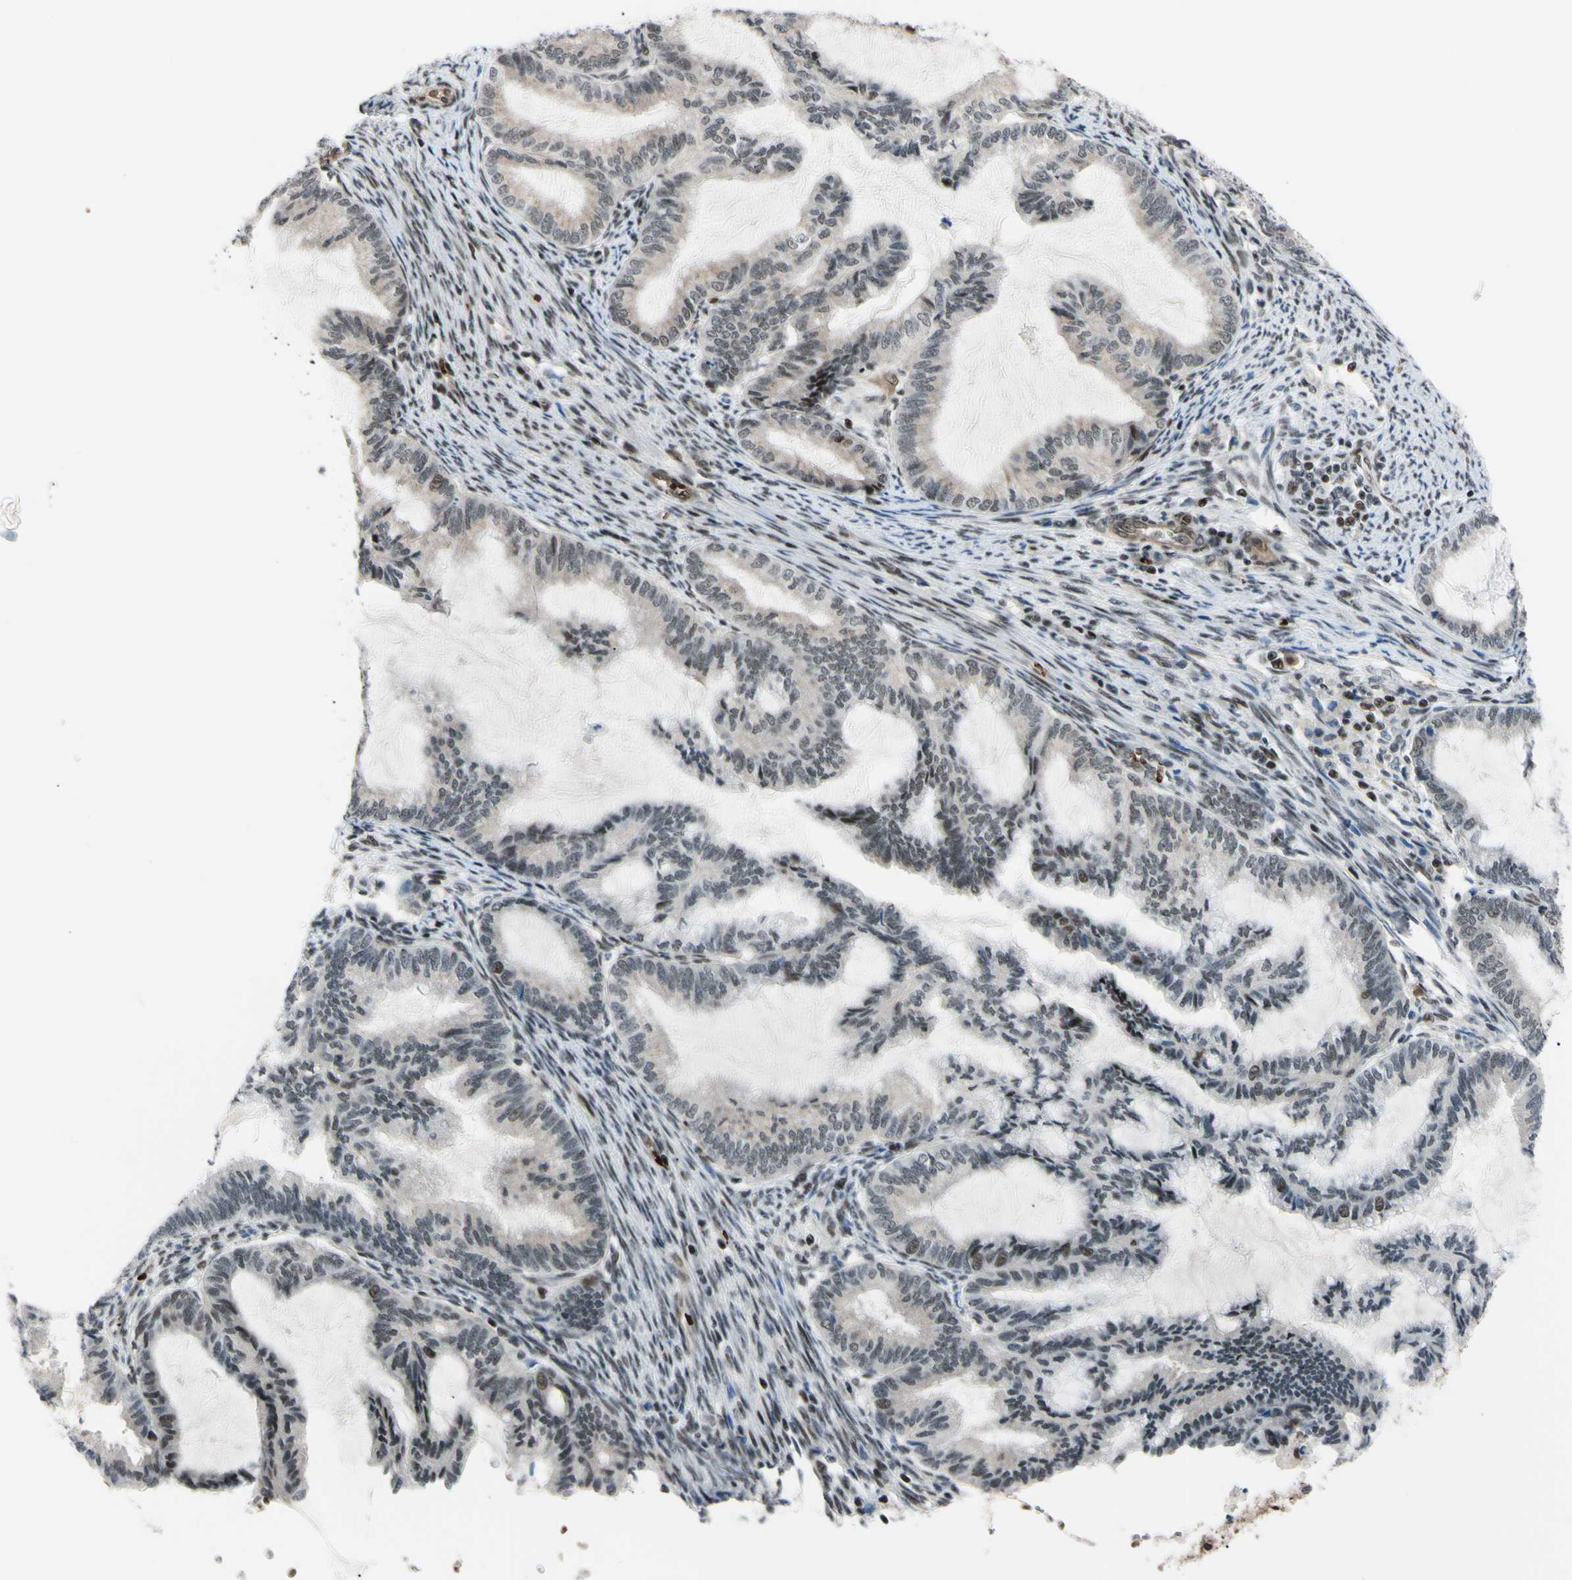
{"staining": {"intensity": "weak", "quantity": "<25%", "location": "cytoplasmic/membranous"}, "tissue": "cervical cancer", "cell_type": "Tumor cells", "image_type": "cancer", "snomed": [{"axis": "morphology", "description": "Normal tissue, NOS"}, {"axis": "morphology", "description": "Adenocarcinoma, NOS"}, {"axis": "topography", "description": "Cervix"}, {"axis": "topography", "description": "Endometrium"}], "caption": "This histopathology image is of cervical cancer stained with IHC to label a protein in brown with the nuclei are counter-stained blue. There is no positivity in tumor cells. (DAB immunohistochemistry, high magnification).", "gene": "THAP12", "patient": {"sex": "female", "age": 86}}